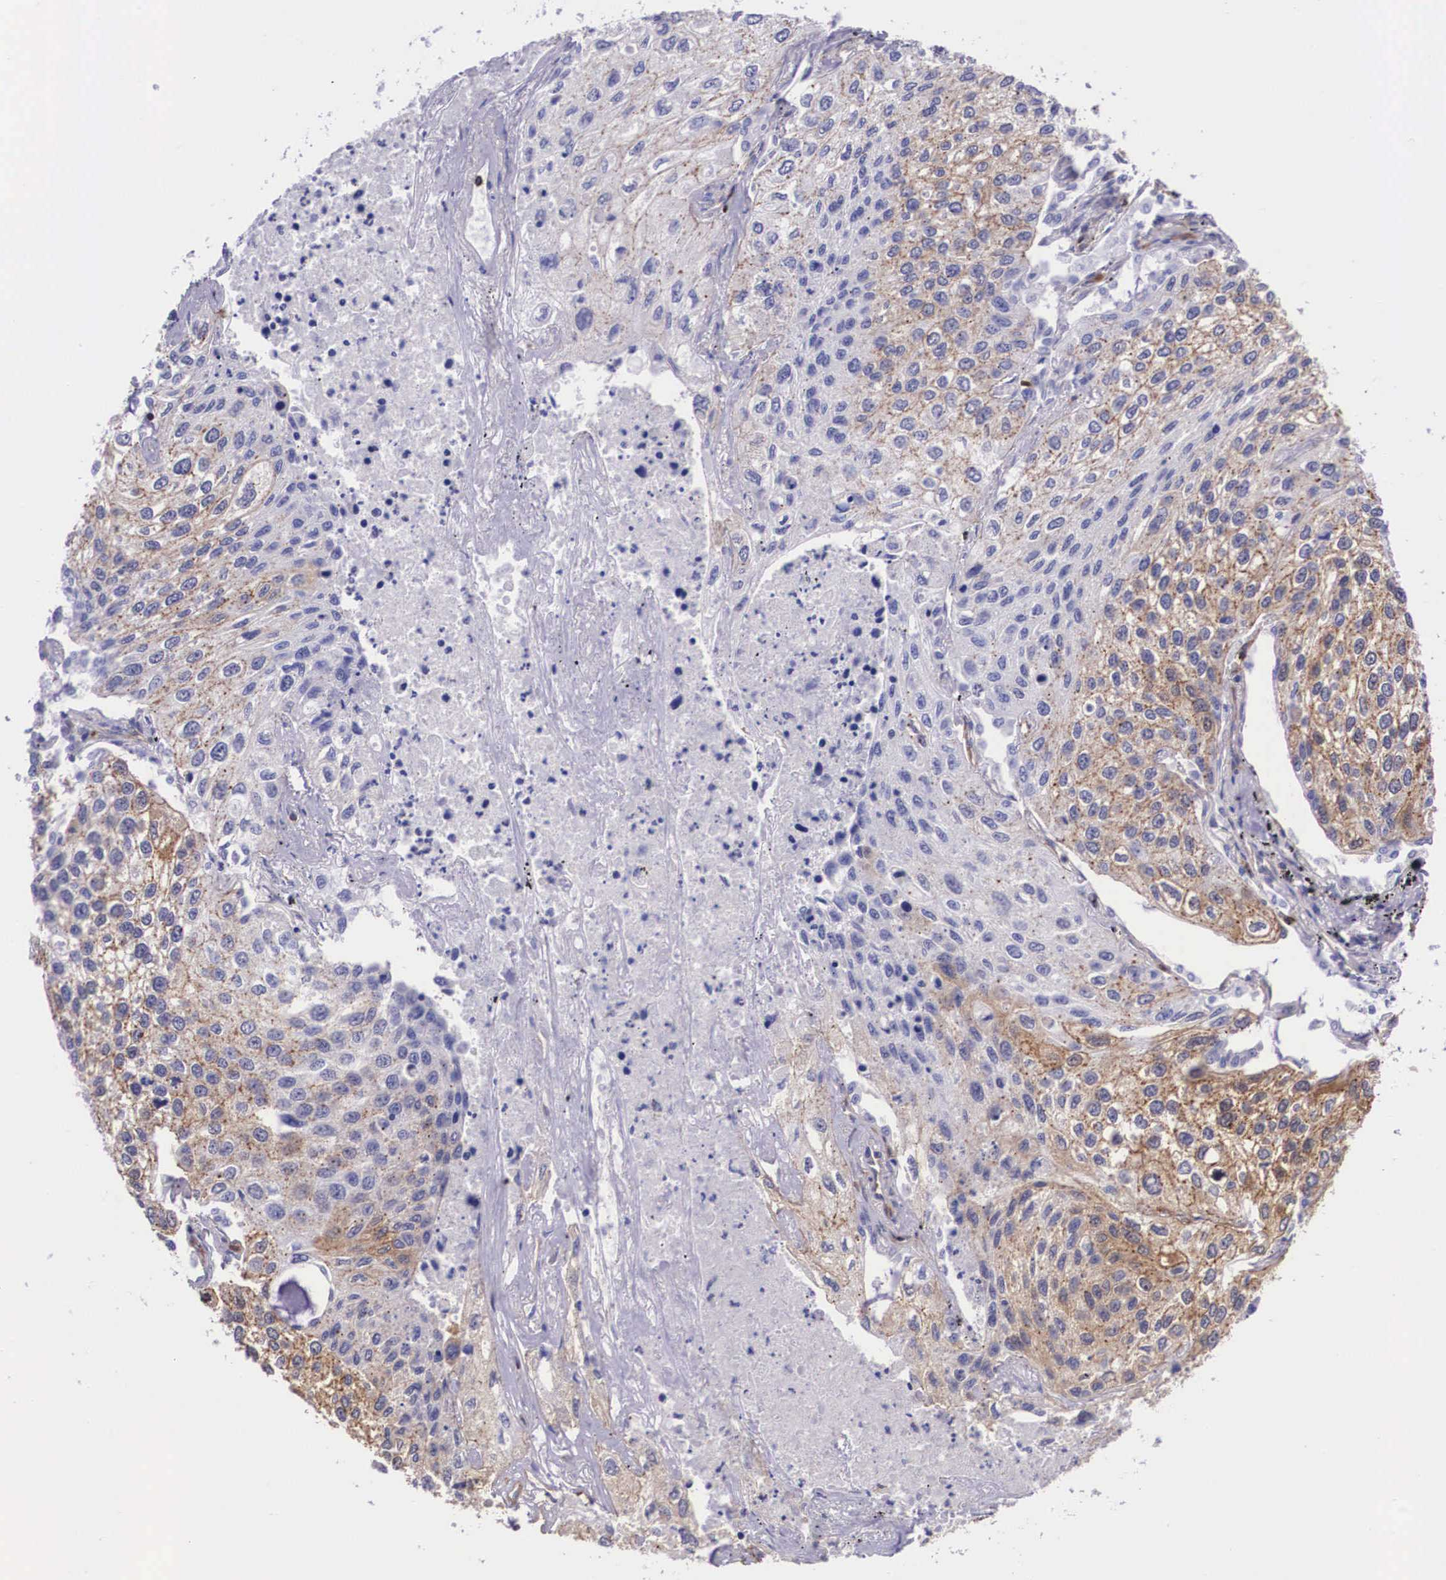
{"staining": {"intensity": "moderate", "quantity": ">75%", "location": "cytoplasmic/membranous"}, "tissue": "lung cancer", "cell_type": "Tumor cells", "image_type": "cancer", "snomed": [{"axis": "morphology", "description": "Squamous cell carcinoma, NOS"}, {"axis": "topography", "description": "Lung"}], "caption": "Protein analysis of lung cancer tissue demonstrates moderate cytoplasmic/membranous expression in about >75% of tumor cells.", "gene": "BCAR1", "patient": {"sex": "male", "age": 75}}